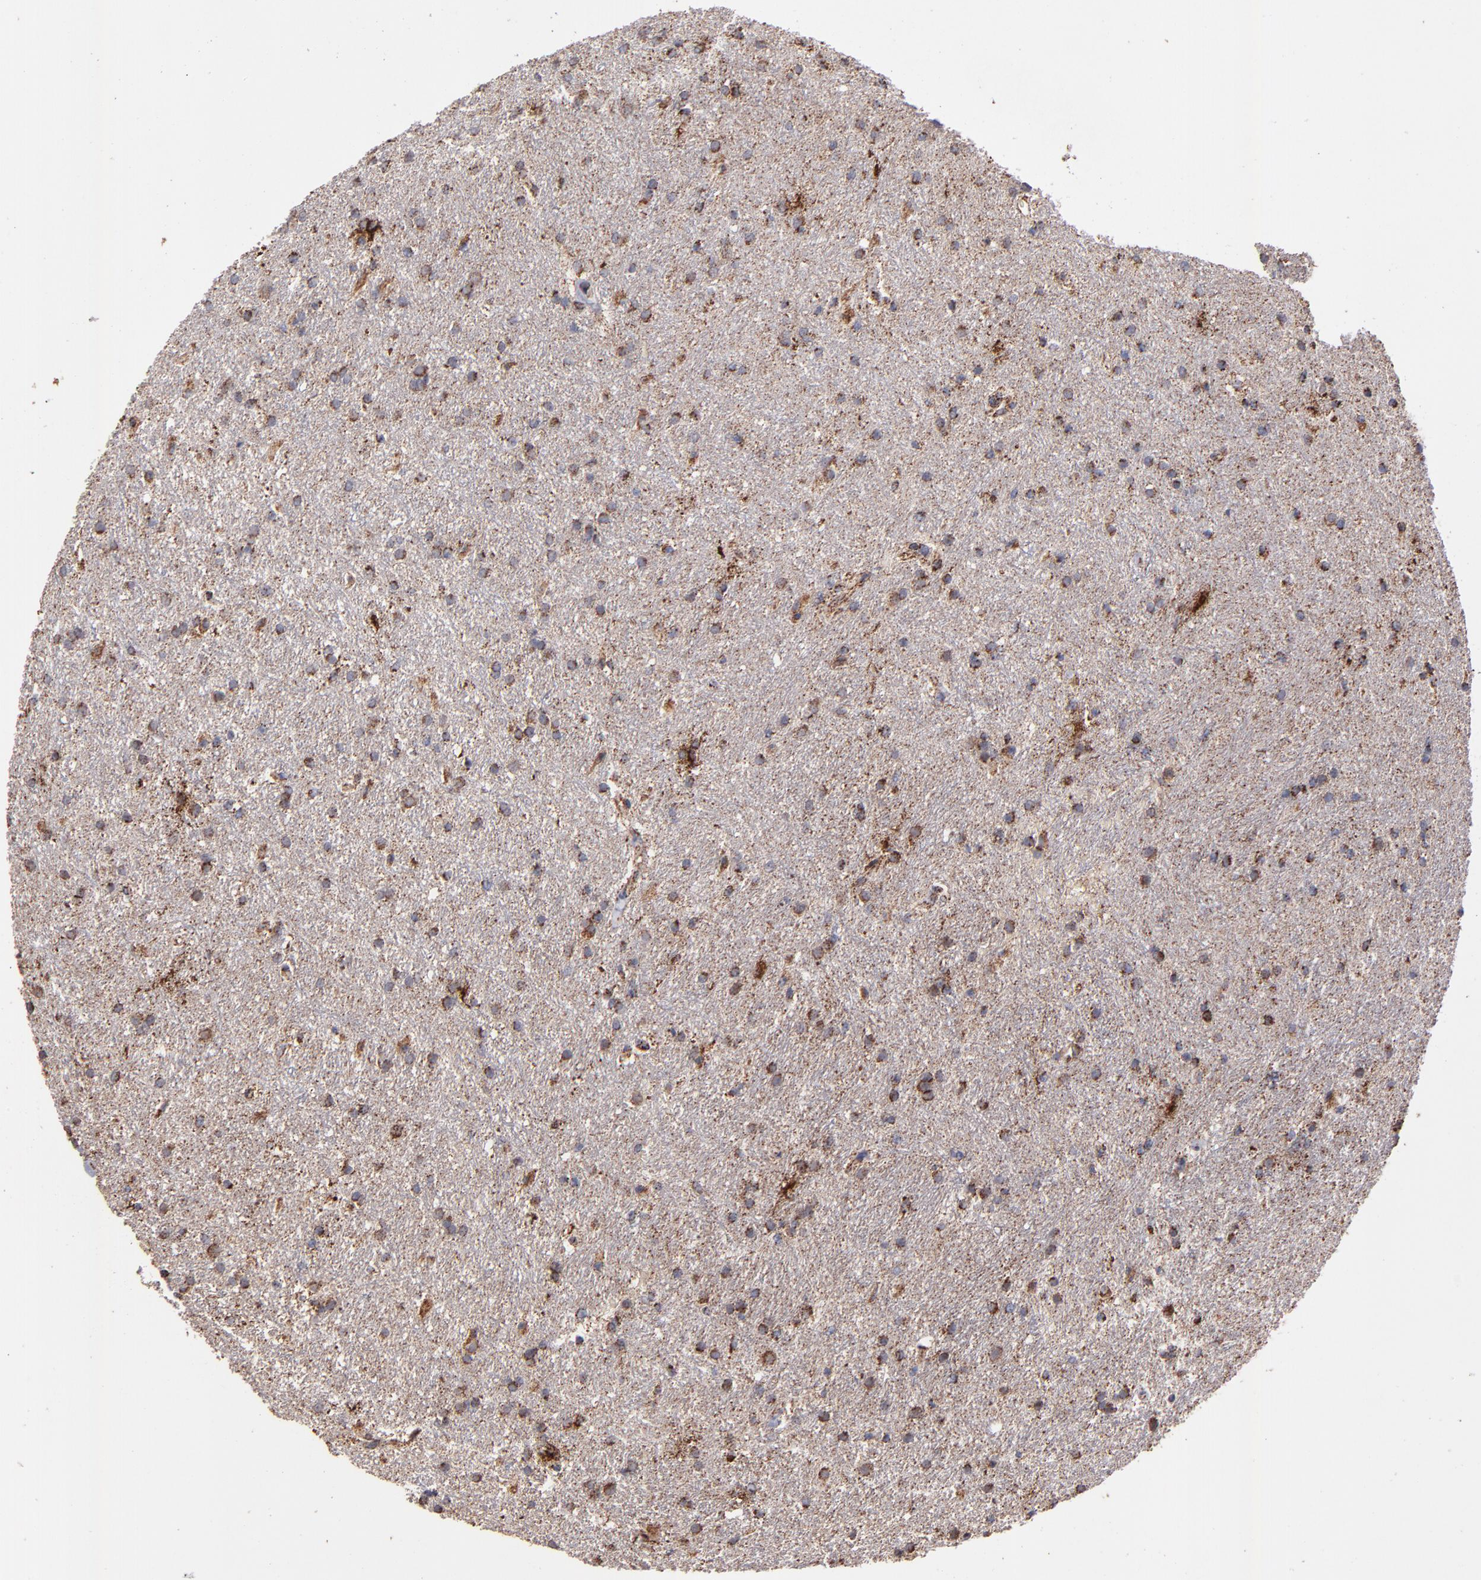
{"staining": {"intensity": "moderate", "quantity": ">75%", "location": "cytoplasmic/membranous"}, "tissue": "glioma", "cell_type": "Tumor cells", "image_type": "cancer", "snomed": [{"axis": "morphology", "description": "Glioma, malignant, High grade"}, {"axis": "topography", "description": "Brain"}], "caption": "Protein analysis of glioma tissue exhibits moderate cytoplasmic/membranous expression in about >75% of tumor cells.", "gene": "DLST", "patient": {"sex": "female", "age": 50}}